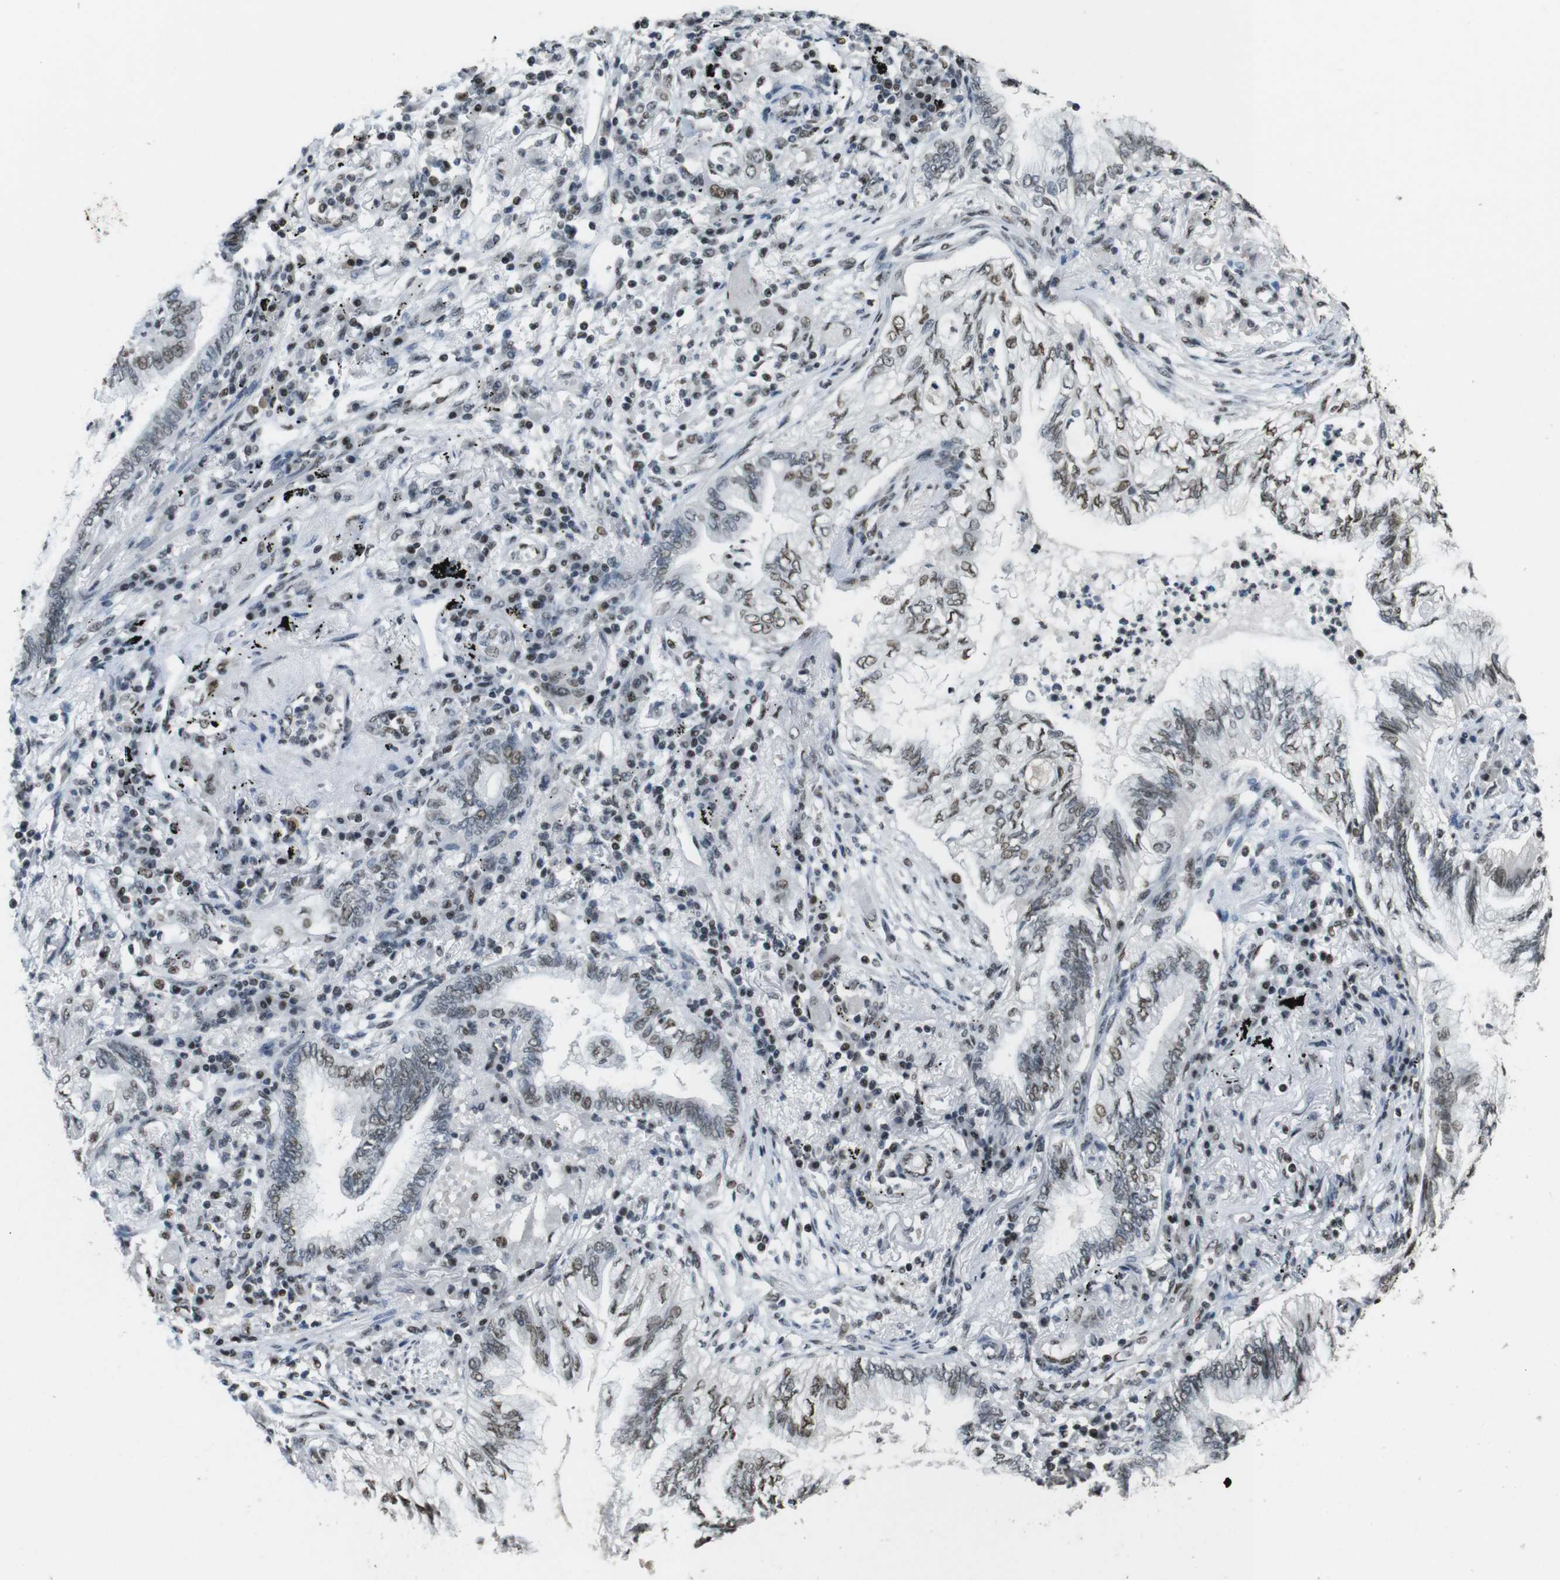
{"staining": {"intensity": "weak", "quantity": "25%-75%", "location": "nuclear"}, "tissue": "lung cancer", "cell_type": "Tumor cells", "image_type": "cancer", "snomed": [{"axis": "morphology", "description": "Normal tissue, NOS"}, {"axis": "morphology", "description": "Adenocarcinoma, NOS"}, {"axis": "topography", "description": "Bronchus"}, {"axis": "topography", "description": "Lung"}], "caption": "Immunohistochemical staining of lung cancer displays low levels of weak nuclear protein staining in about 25%-75% of tumor cells.", "gene": "CSNK2B", "patient": {"sex": "female", "age": 70}}